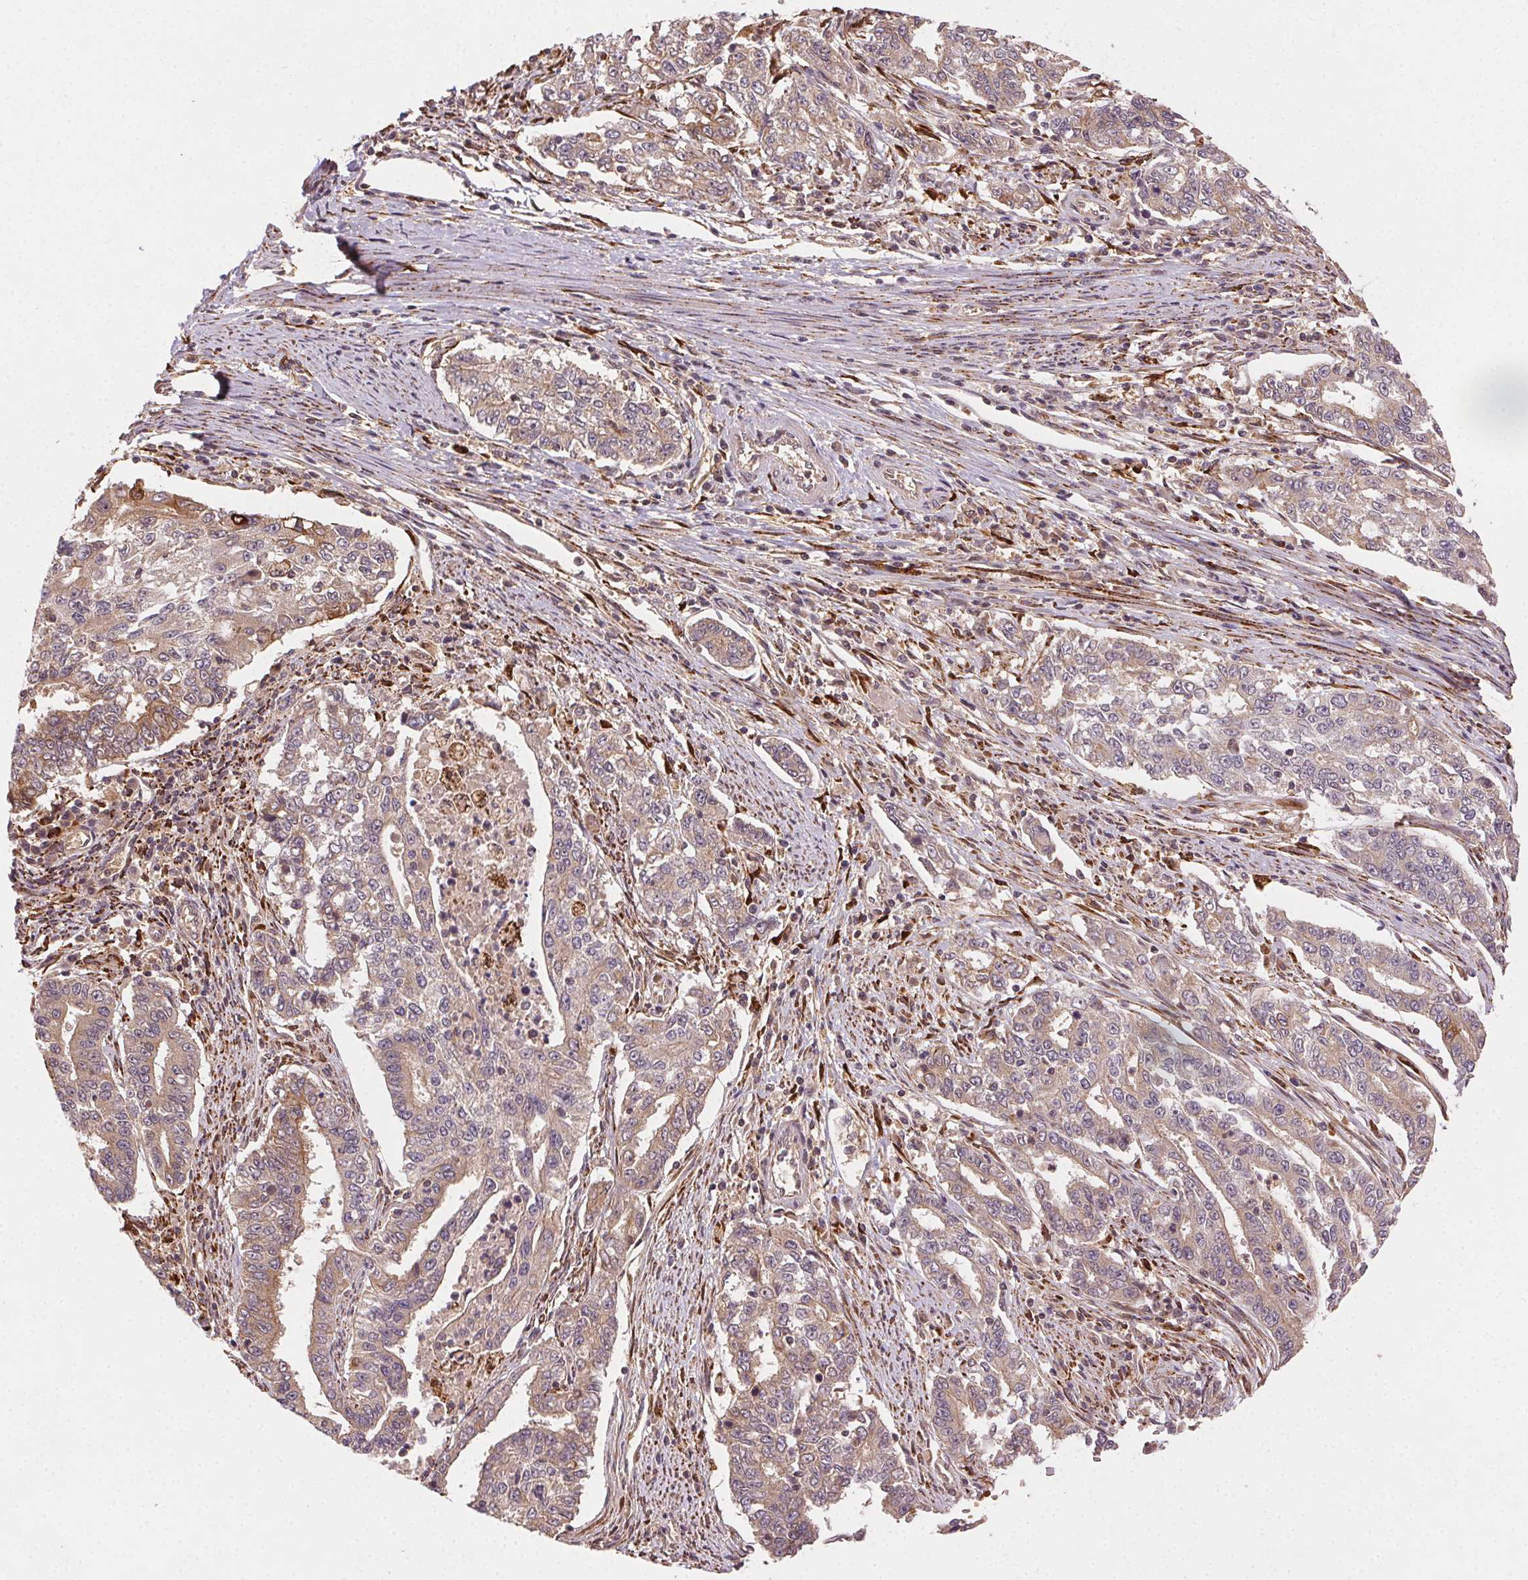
{"staining": {"intensity": "weak", "quantity": ">75%", "location": "cytoplasmic/membranous"}, "tissue": "endometrial cancer", "cell_type": "Tumor cells", "image_type": "cancer", "snomed": [{"axis": "morphology", "description": "Adenocarcinoma, NOS"}, {"axis": "topography", "description": "Uterus"}], "caption": "DAB (3,3'-diaminobenzidine) immunohistochemical staining of endometrial cancer (adenocarcinoma) reveals weak cytoplasmic/membranous protein expression in approximately >75% of tumor cells.", "gene": "KLHL15", "patient": {"sex": "female", "age": 59}}